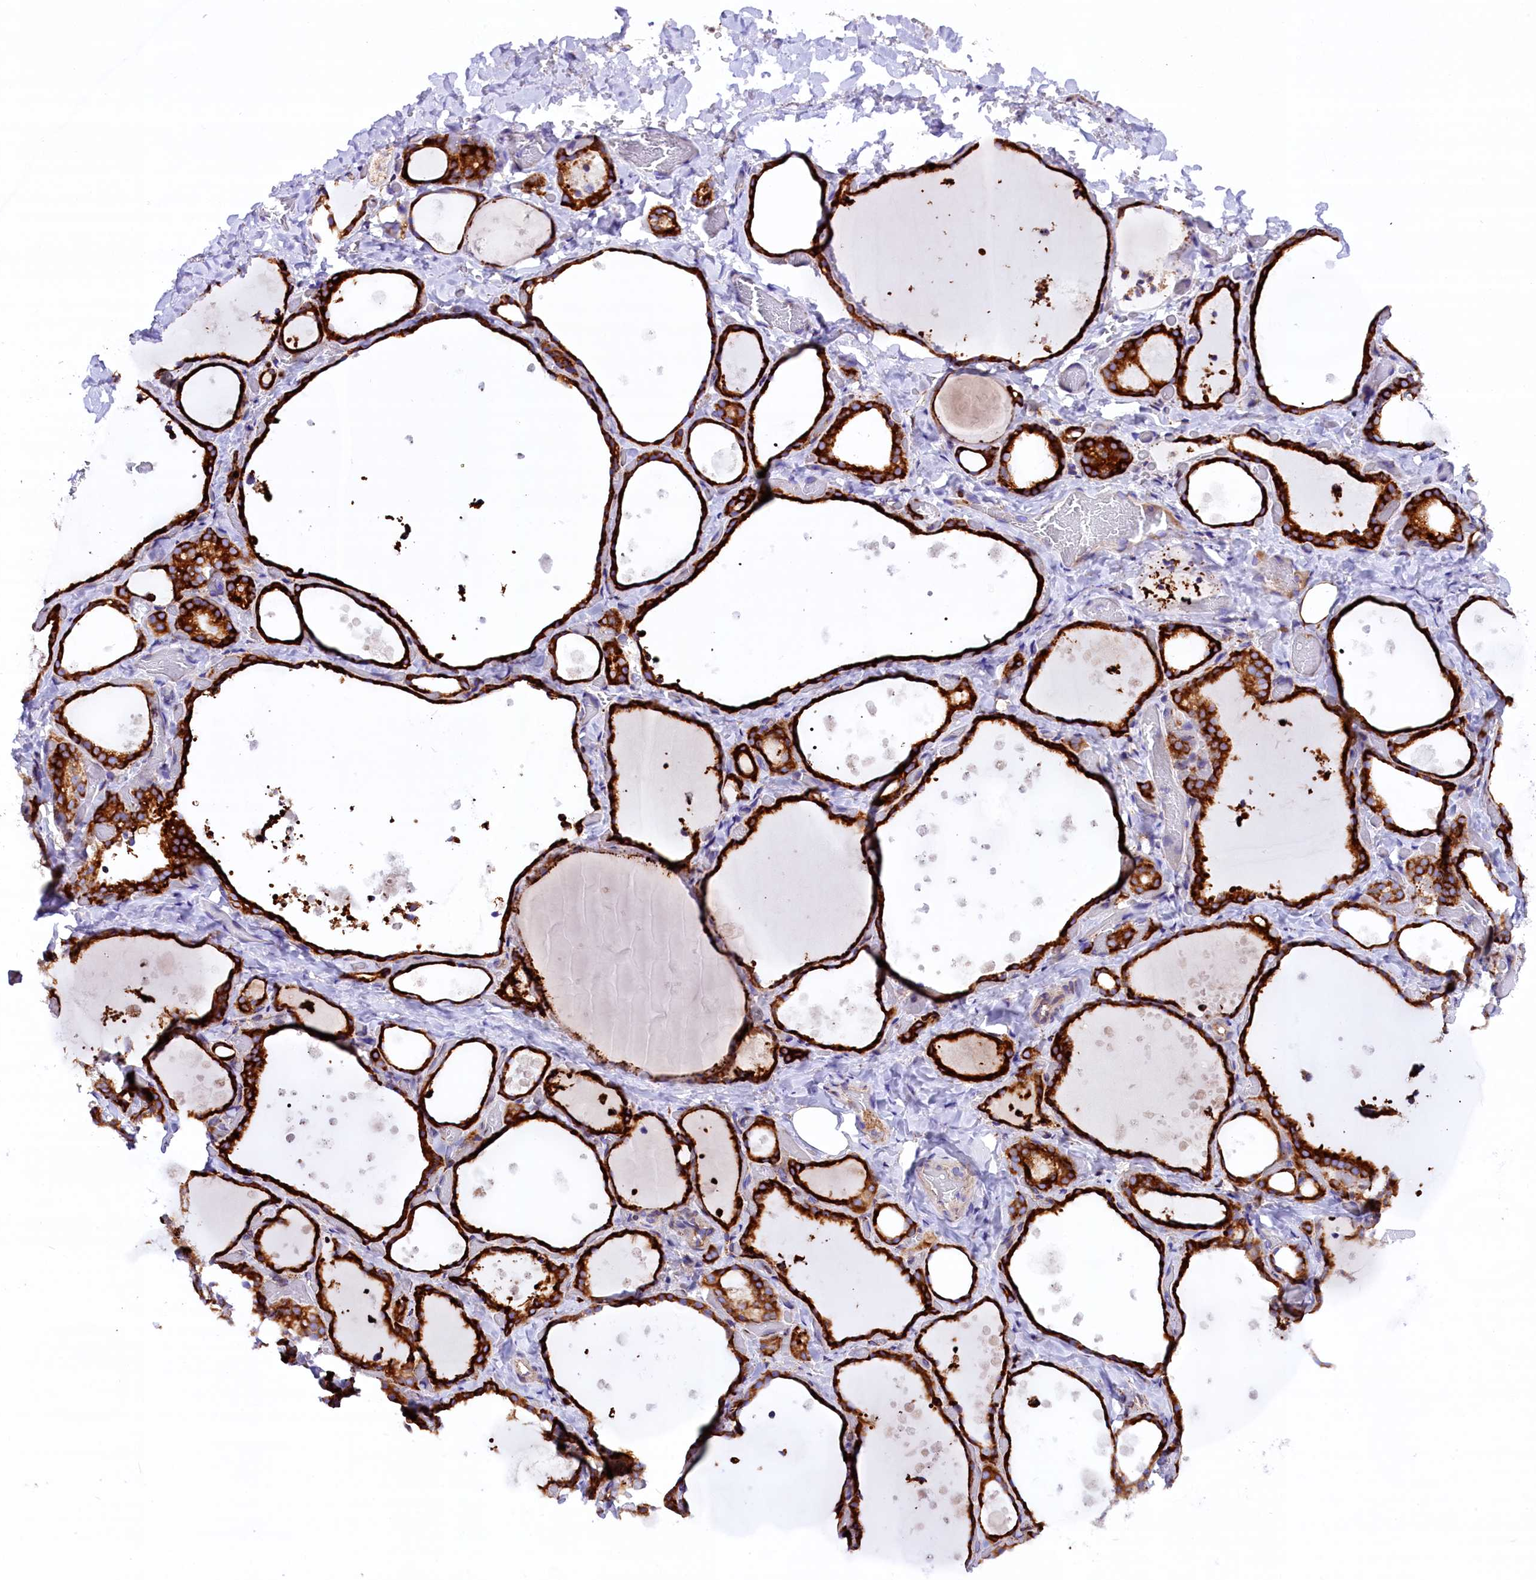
{"staining": {"intensity": "strong", "quantity": ">75%", "location": "cytoplasmic/membranous"}, "tissue": "thyroid gland", "cell_type": "Glandular cells", "image_type": "normal", "snomed": [{"axis": "morphology", "description": "Normal tissue, NOS"}, {"axis": "topography", "description": "Thyroid gland"}], "caption": "Immunohistochemistry (IHC) of unremarkable thyroid gland reveals high levels of strong cytoplasmic/membranous positivity in approximately >75% of glandular cells. (DAB (3,3'-diaminobenzidine) IHC with brightfield microscopy, high magnification).", "gene": "CMTR2", "patient": {"sex": "female", "age": 44}}